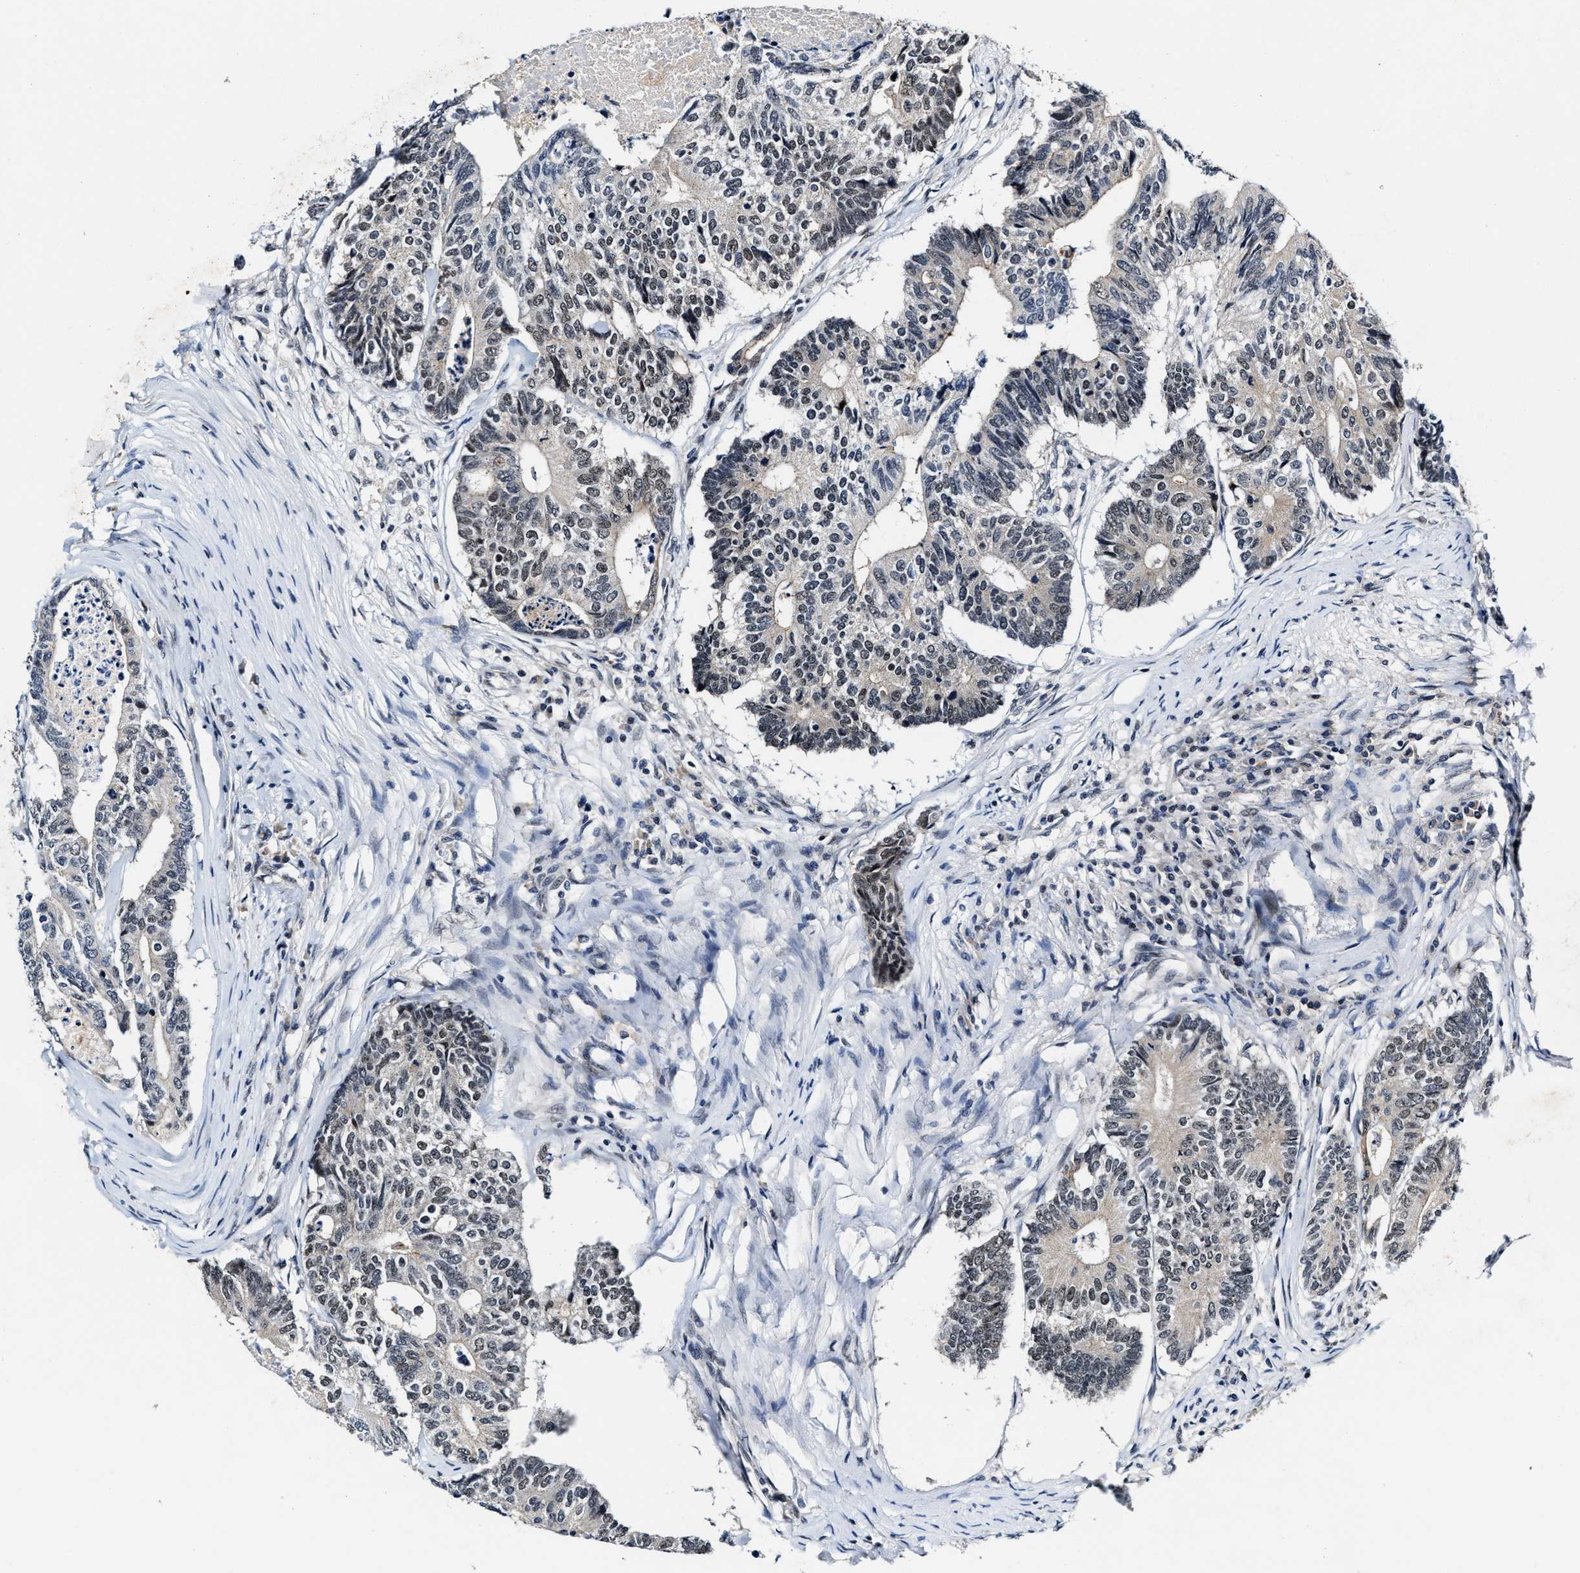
{"staining": {"intensity": "weak", "quantity": "<25%", "location": "nuclear"}, "tissue": "colorectal cancer", "cell_type": "Tumor cells", "image_type": "cancer", "snomed": [{"axis": "morphology", "description": "Adenocarcinoma, NOS"}, {"axis": "topography", "description": "Colon"}], "caption": "This is a photomicrograph of immunohistochemistry staining of colorectal adenocarcinoma, which shows no expression in tumor cells. (Brightfield microscopy of DAB immunohistochemistry (IHC) at high magnification).", "gene": "INIP", "patient": {"sex": "female", "age": 67}}